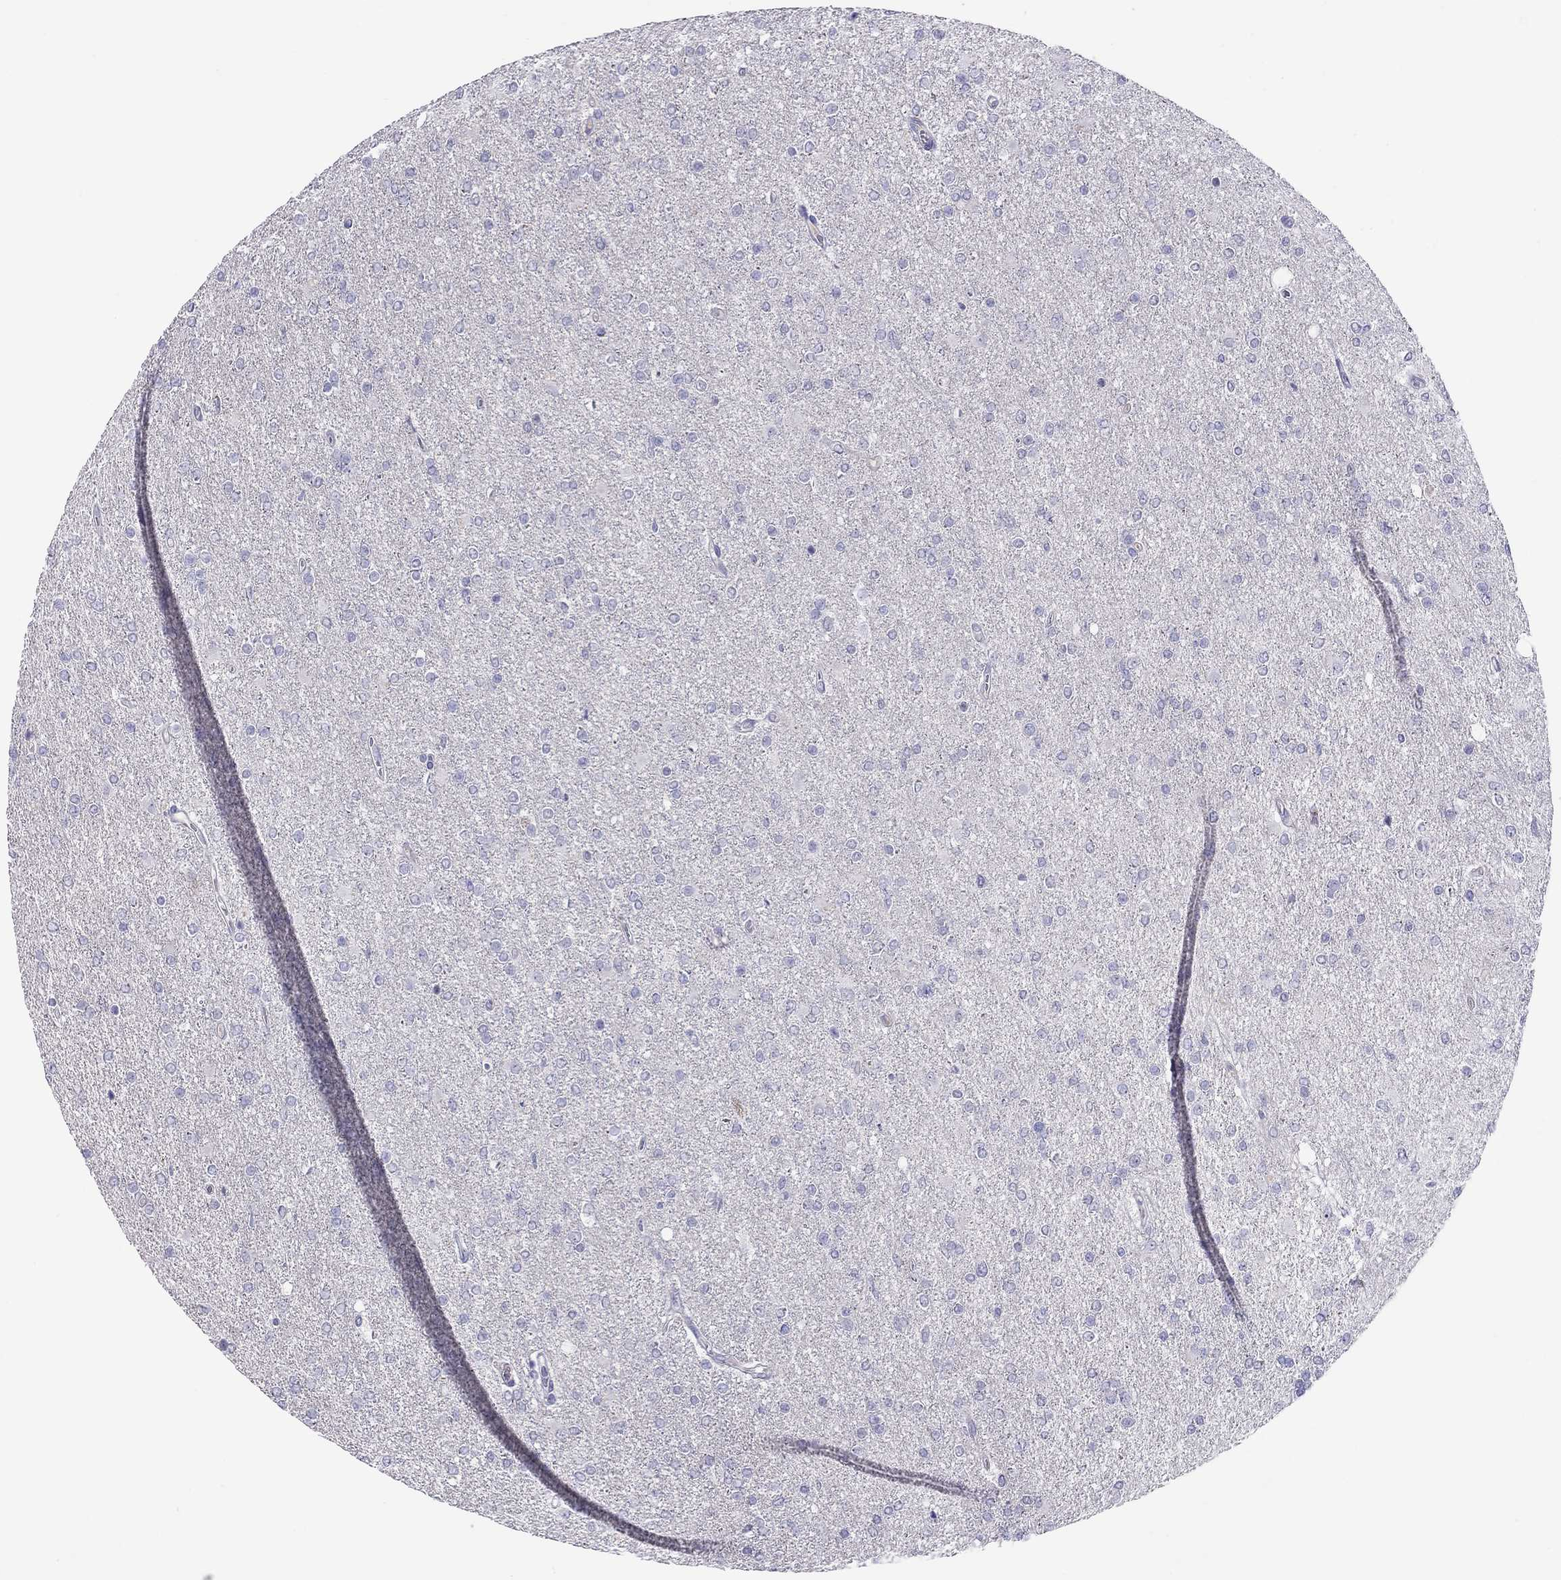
{"staining": {"intensity": "negative", "quantity": "none", "location": "none"}, "tissue": "glioma", "cell_type": "Tumor cells", "image_type": "cancer", "snomed": [{"axis": "morphology", "description": "Glioma, malignant, High grade"}, {"axis": "topography", "description": "Cerebral cortex"}], "caption": "IHC micrograph of human glioma stained for a protein (brown), which displays no positivity in tumor cells.", "gene": "CPNE4", "patient": {"sex": "male", "age": 70}}